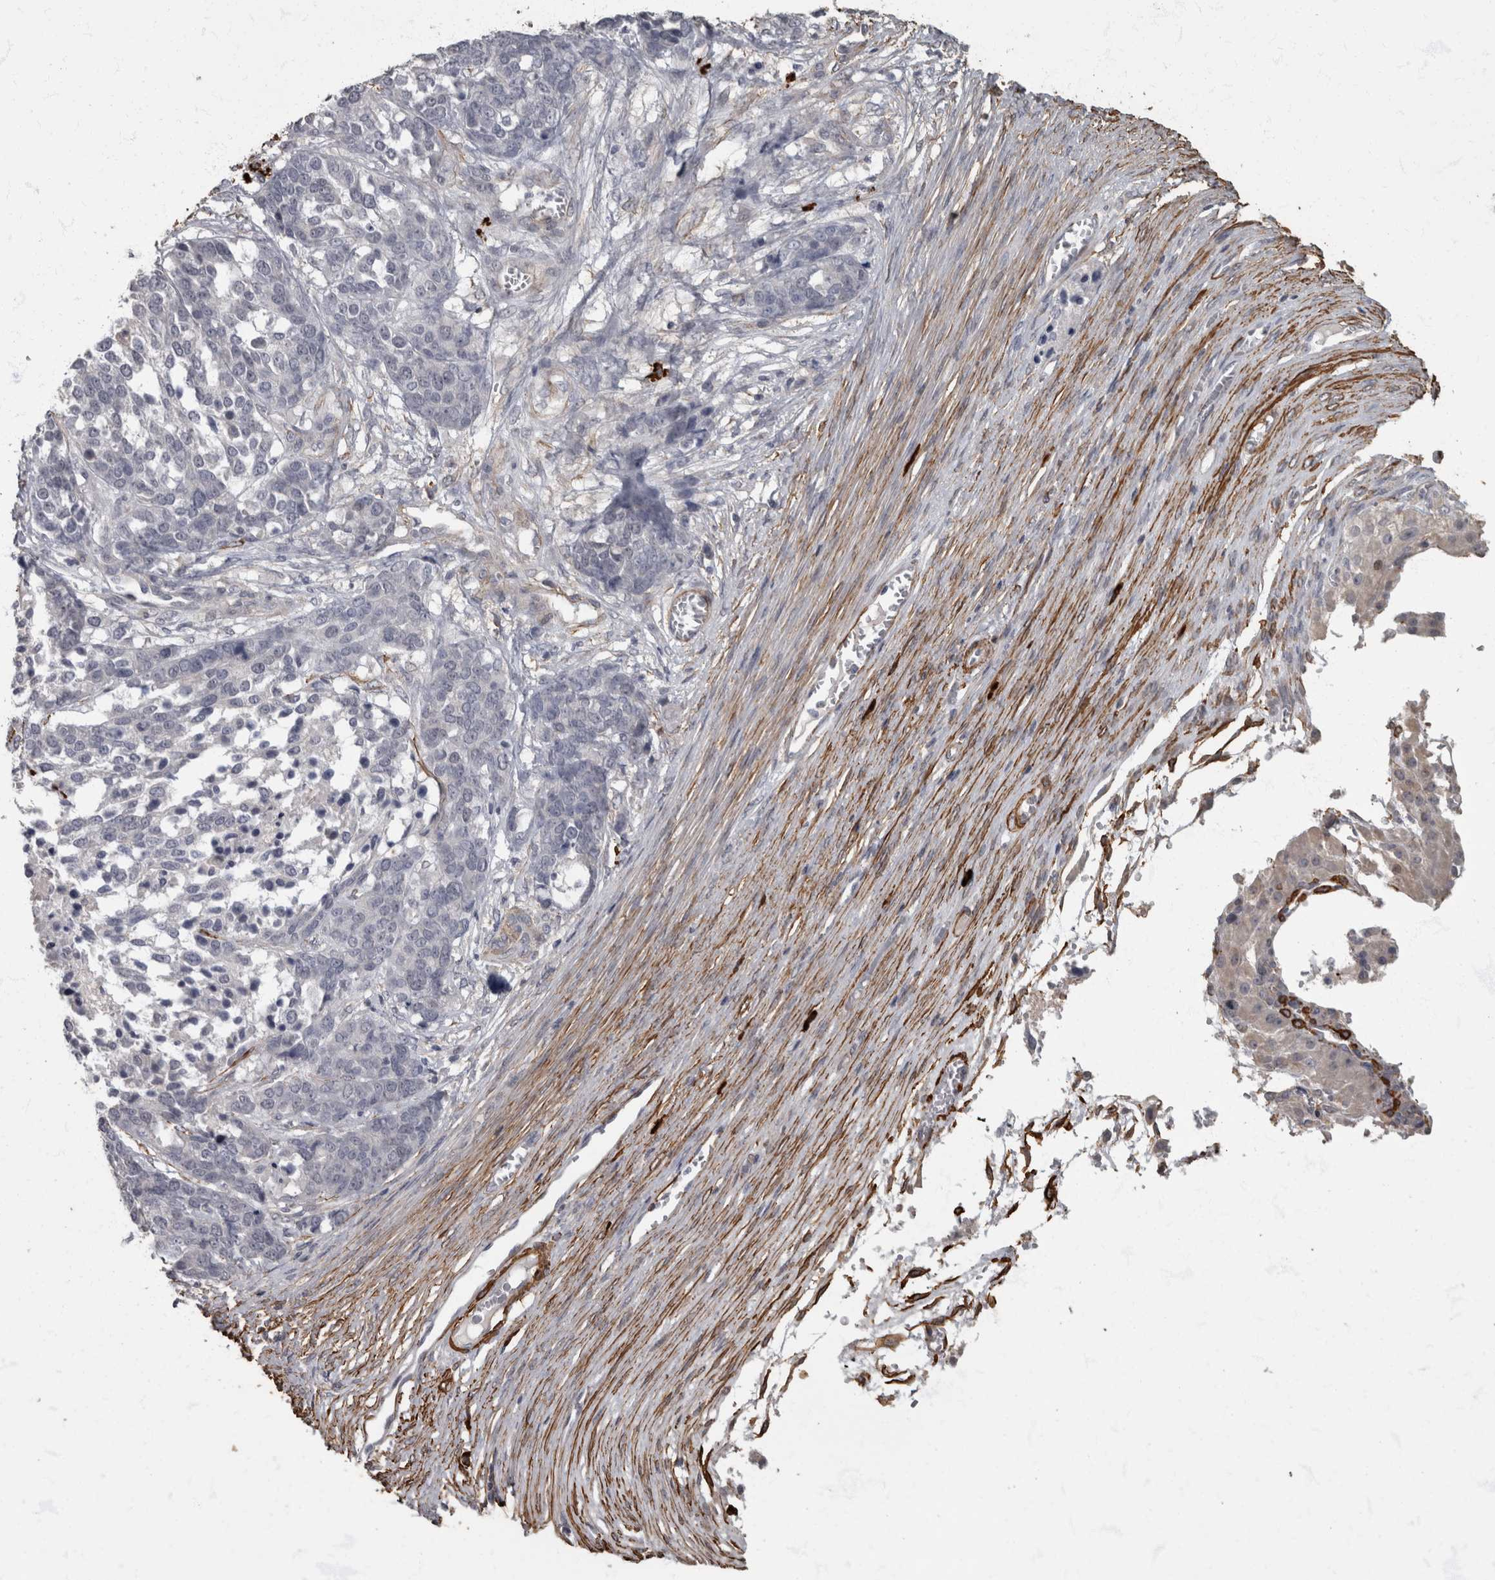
{"staining": {"intensity": "negative", "quantity": "none", "location": "none"}, "tissue": "ovarian cancer", "cell_type": "Tumor cells", "image_type": "cancer", "snomed": [{"axis": "morphology", "description": "Cystadenocarcinoma, serous, NOS"}, {"axis": "topography", "description": "Ovary"}], "caption": "Tumor cells are negative for brown protein staining in ovarian cancer (serous cystadenocarcinoma).", "gene": "MASTL", "patient": {"sex": "female", "age": 44}}